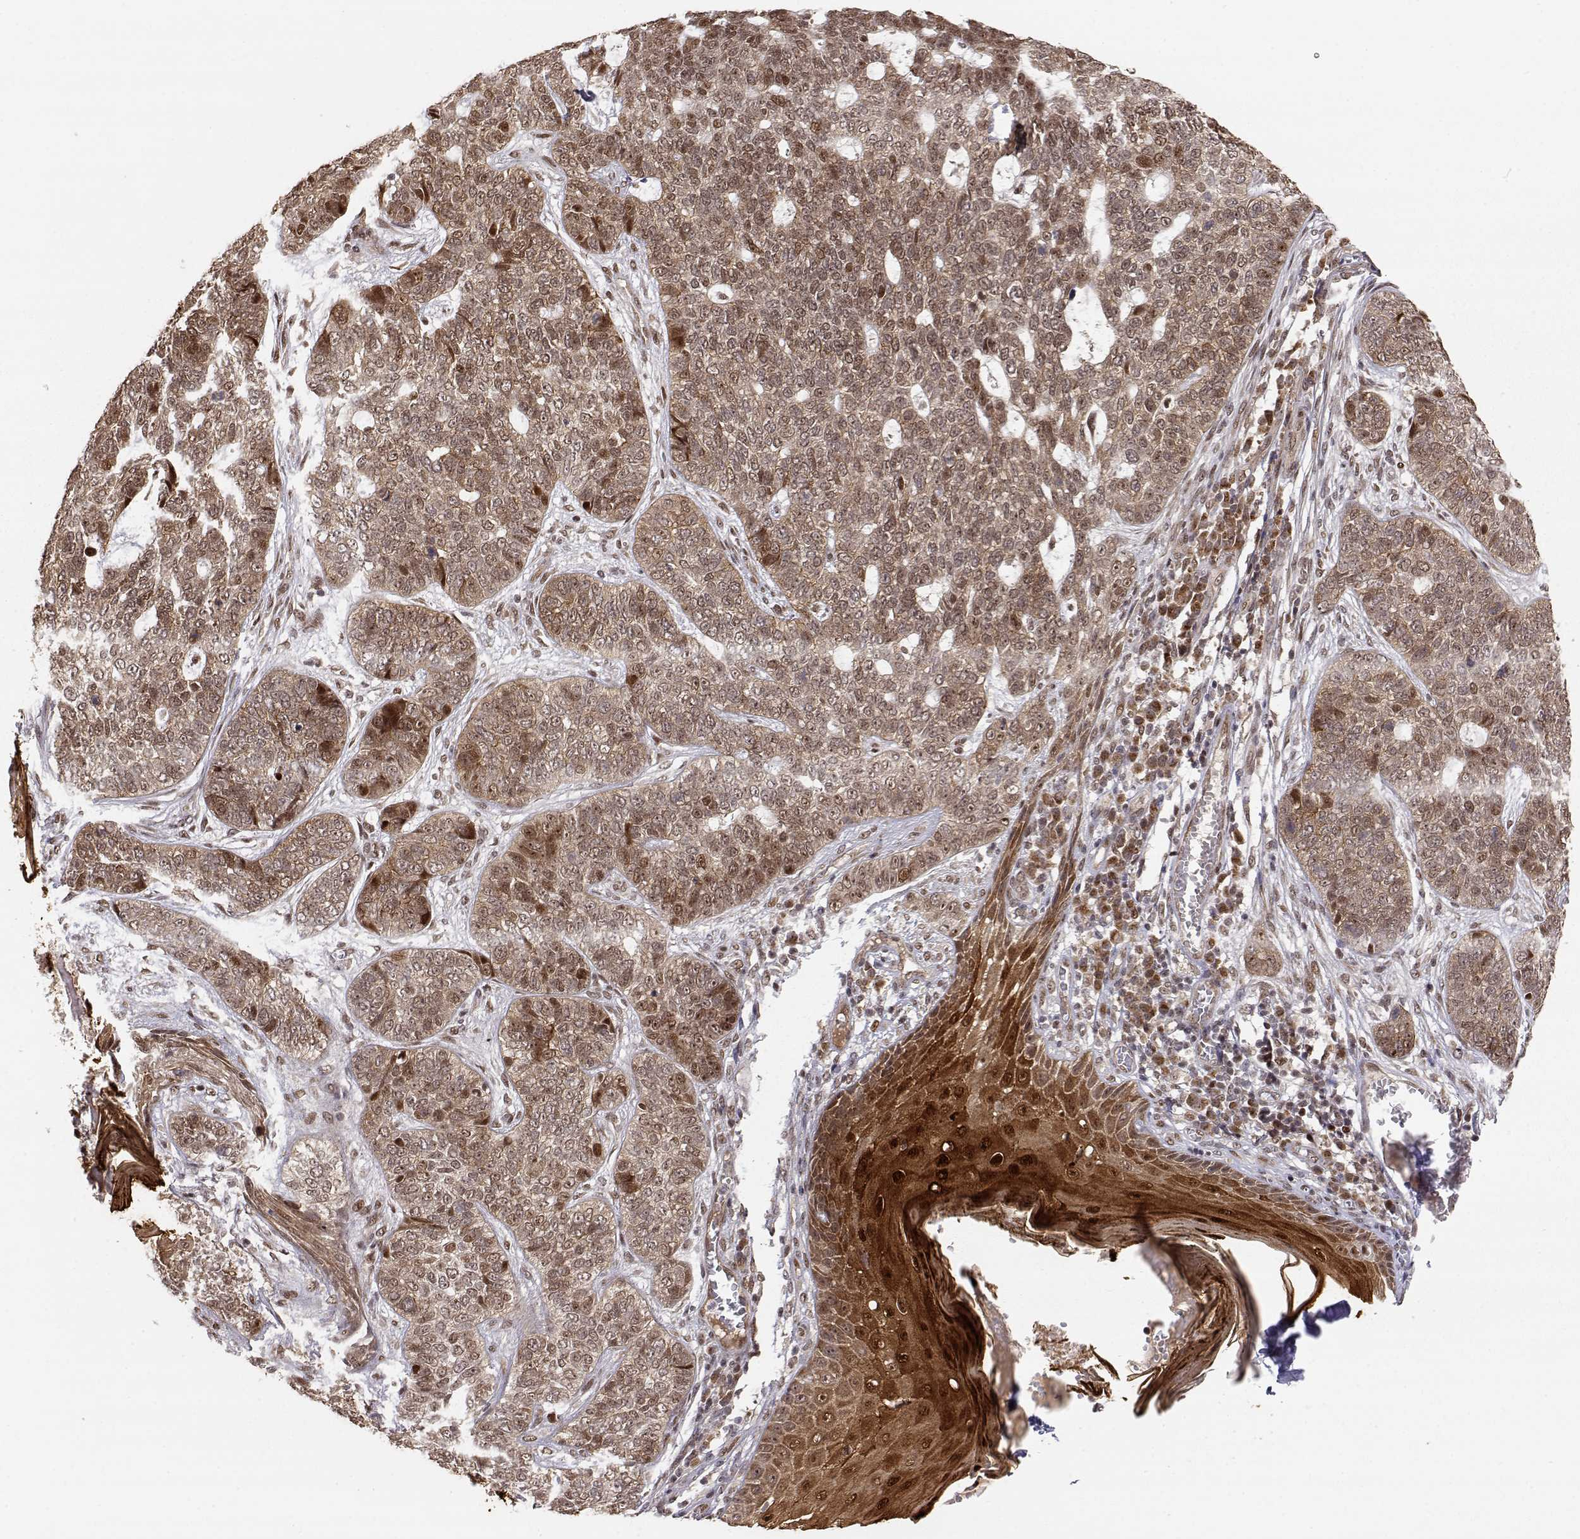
{"staining": {"intensity": "moderate", "quantity": ">75%", "location": "cytoplasmic/membranous"}, "tissue": "skin cancer", "cell_type": "Tumor cells", "image_type": "cancer", "snomed": [{"axis": "morphology", "description": "Basal cell carcinoma"}, {"axis": "topography", "description": "Skin"}], "caption": "DAB immunohistochemical staining of basal cell carcinoma (skin) reveals moderate cytoplasmic/membranous protein expression in approximately >75% of tumor cells. Using DAB (3,3'-diaminobenzidine) (brown) and hematoxylin (blue) stains, captured at high magnification using brightfield microscopy.", "gene": "BRCA1", "patient": {"sex": "female", "age": 69}}